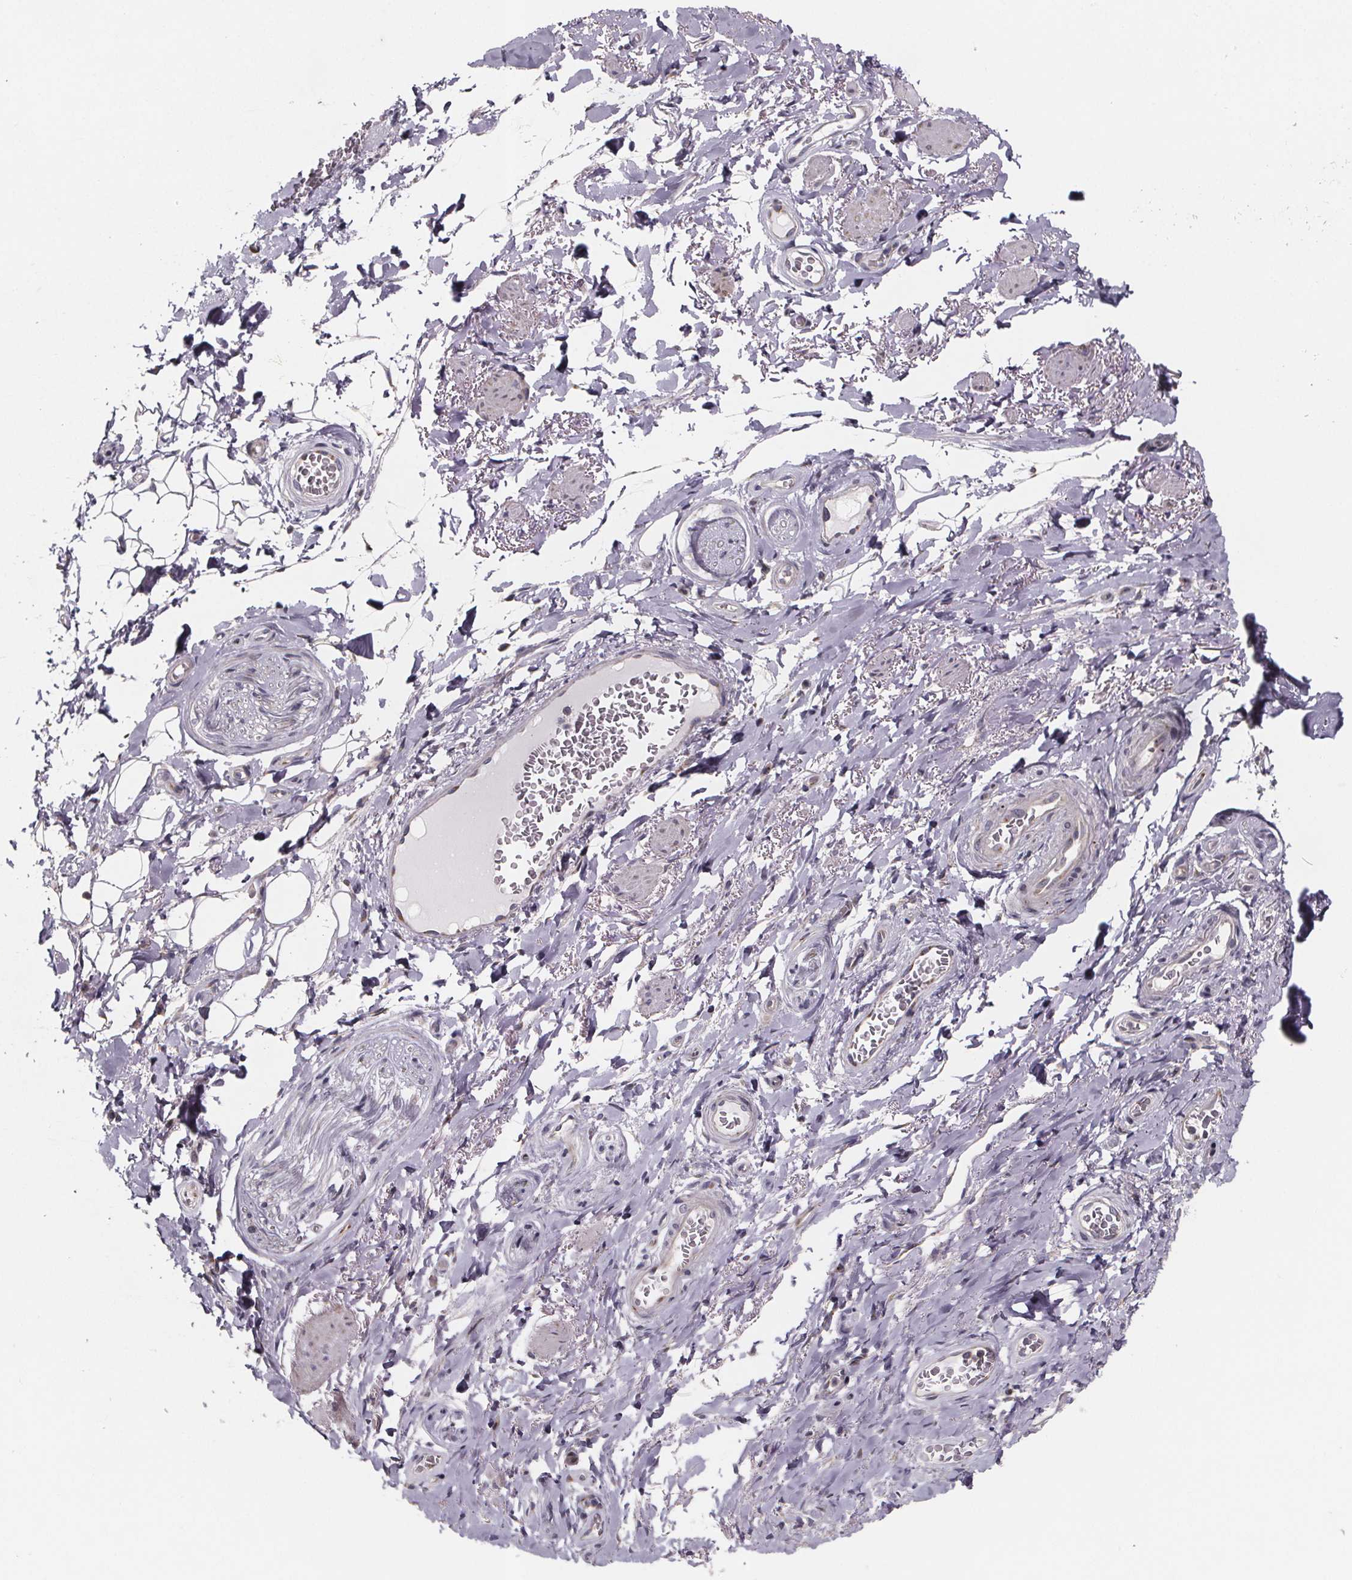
{"staining": {"intensity": "moderate", "quantity": "25%-75%", "location": "cytoplasmic/membranous"}, "tissue": "adipose tissue", "cell_type": "Adipocytes", "image_type": "normal", "snomed": [{"axis": "morphology", "description": "Normal tissue, NOS"}, {"axis": "topography", "description": "Anal"}, {"axis": "topography", "description": "Peripheral nerve tissue"}], "caption": "IHC image of normal adipose tissue: adipose tissue stained using immunohistochemistry displays medium levels of moderate protein expression localized specifically in the cytoplasmic/membranous of adipocytes, appearing as a cytoplasmic/membranous brown color.", "gene": "NDST1", "patient": {"sex": "male", "age": 53}}